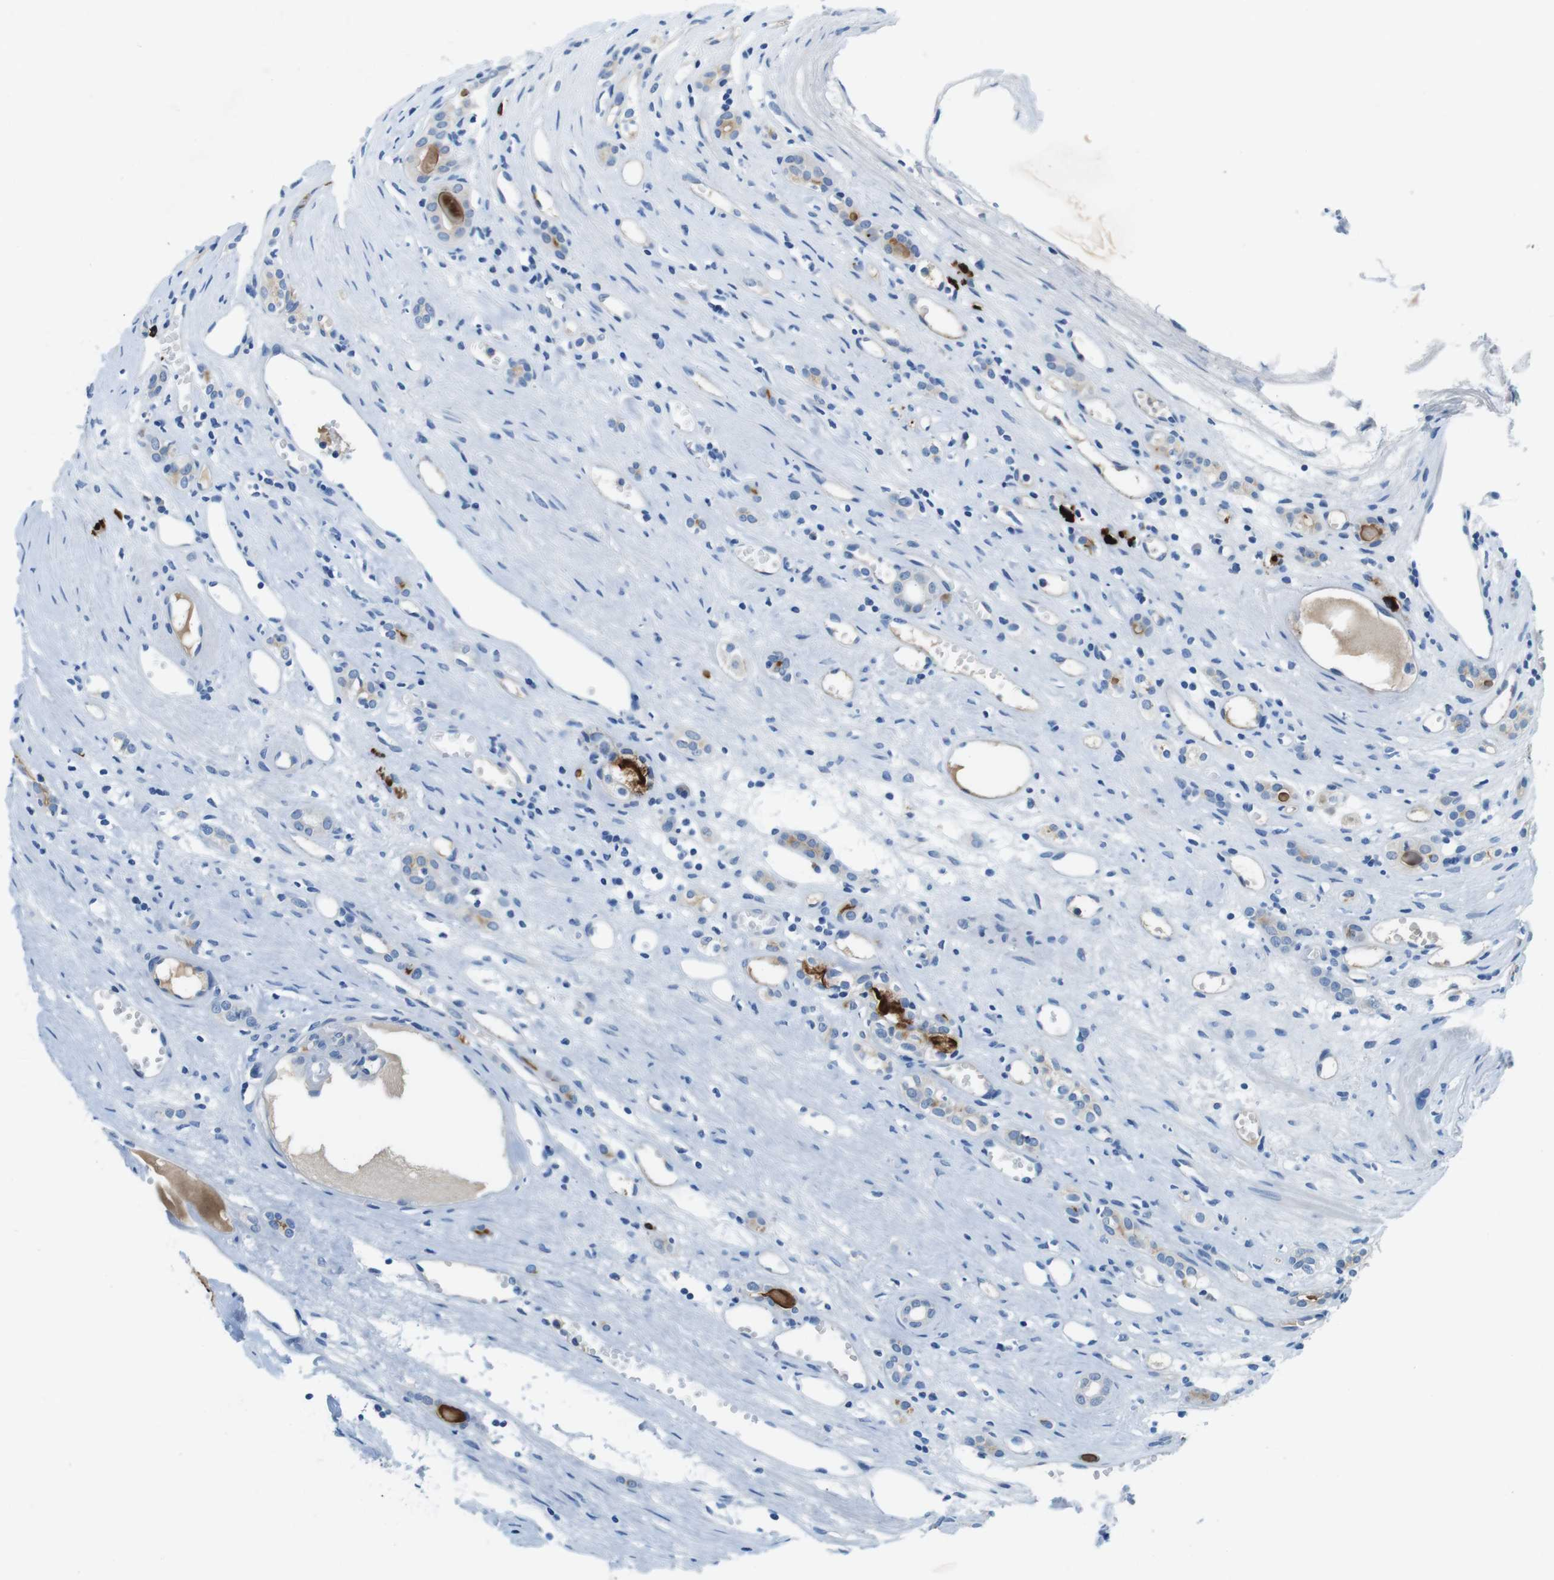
{"staining": {"intensity": "negative", "quantity": "none", "location": "none"}, "tissue": "renal cancer", "cell_type": "Tumor cells", "image_type": "cancer", "snomed": [{"axis": "morphology", "description": "Adenocarcinoma, NOS"}, {"axis": "topography", "description": "Kidney"}], "caption": "IHC histopathology image of adenocarcinoma (renal) stained for a protein (brown), which exhibits no positivity in tumor cells. (DAB (3,3'-diaminobenzidine) IHC with hematoxylin counter stain).", "gene": "SLC35A3", "patient": {"sex": "male", "age": 56}}